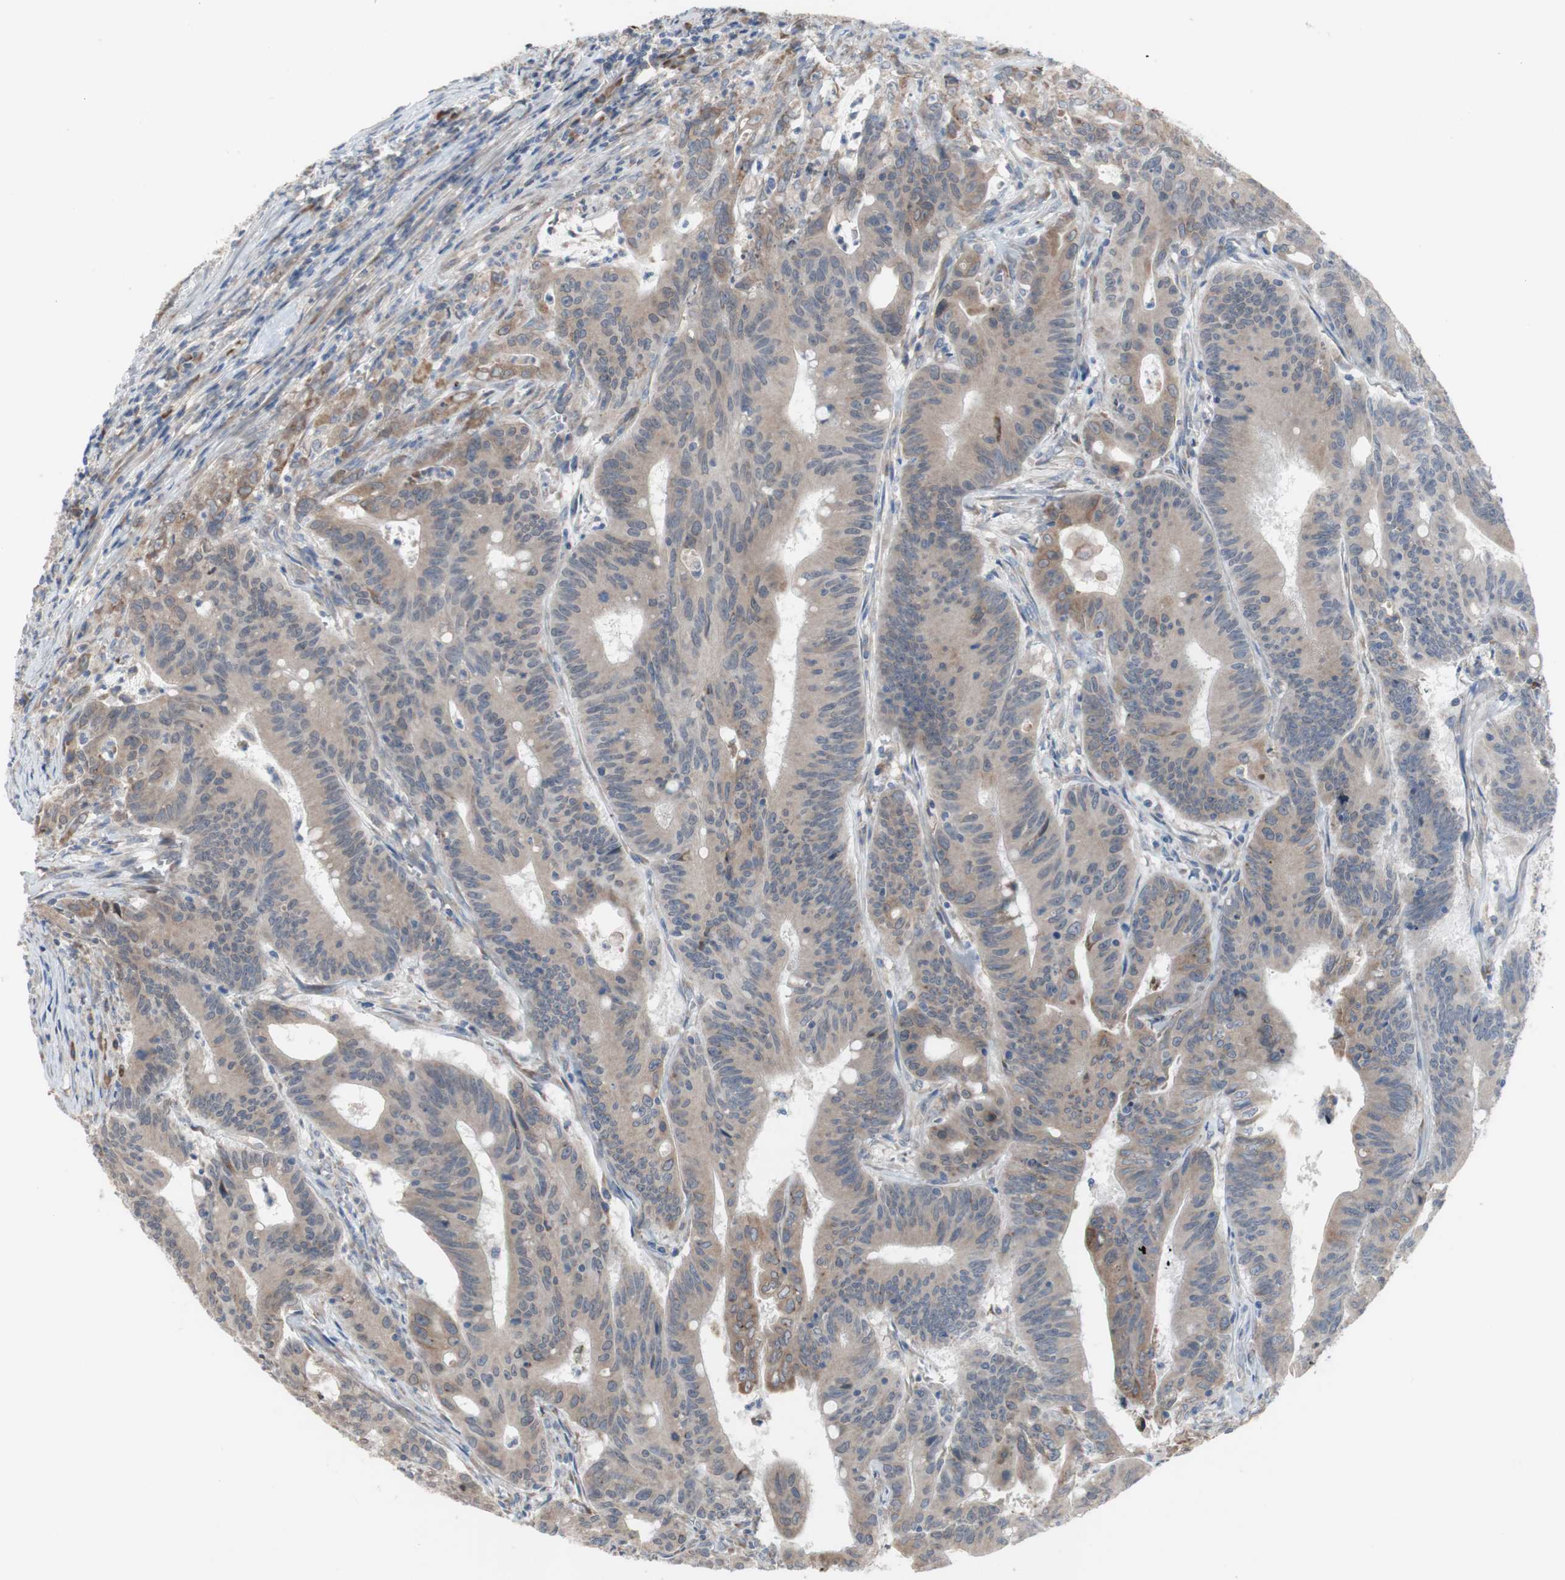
{"staining": {"intensity": "weak", "quantity": ">75%", "location": "cytoplasmic/membranous"}, "tissue": "colorectal cancer", "cell_type": "Tumor cells", "image_type": "cancer", "snomed": [{"axis": "morphology", "description": "Adenocarcinoma, NOS"}, {"axis": "topography", "description": "Colon"}], "caption": "Immunohistochemical staining of colorectal cancer (adenocarcinoma) reveals weak cytoplasmic/membranous protein staining in approximately >75% of tumor cells. Nuclei are stained in blue.", "gene": "TTC14", "patient": {"sex": "male", "age": 45}}